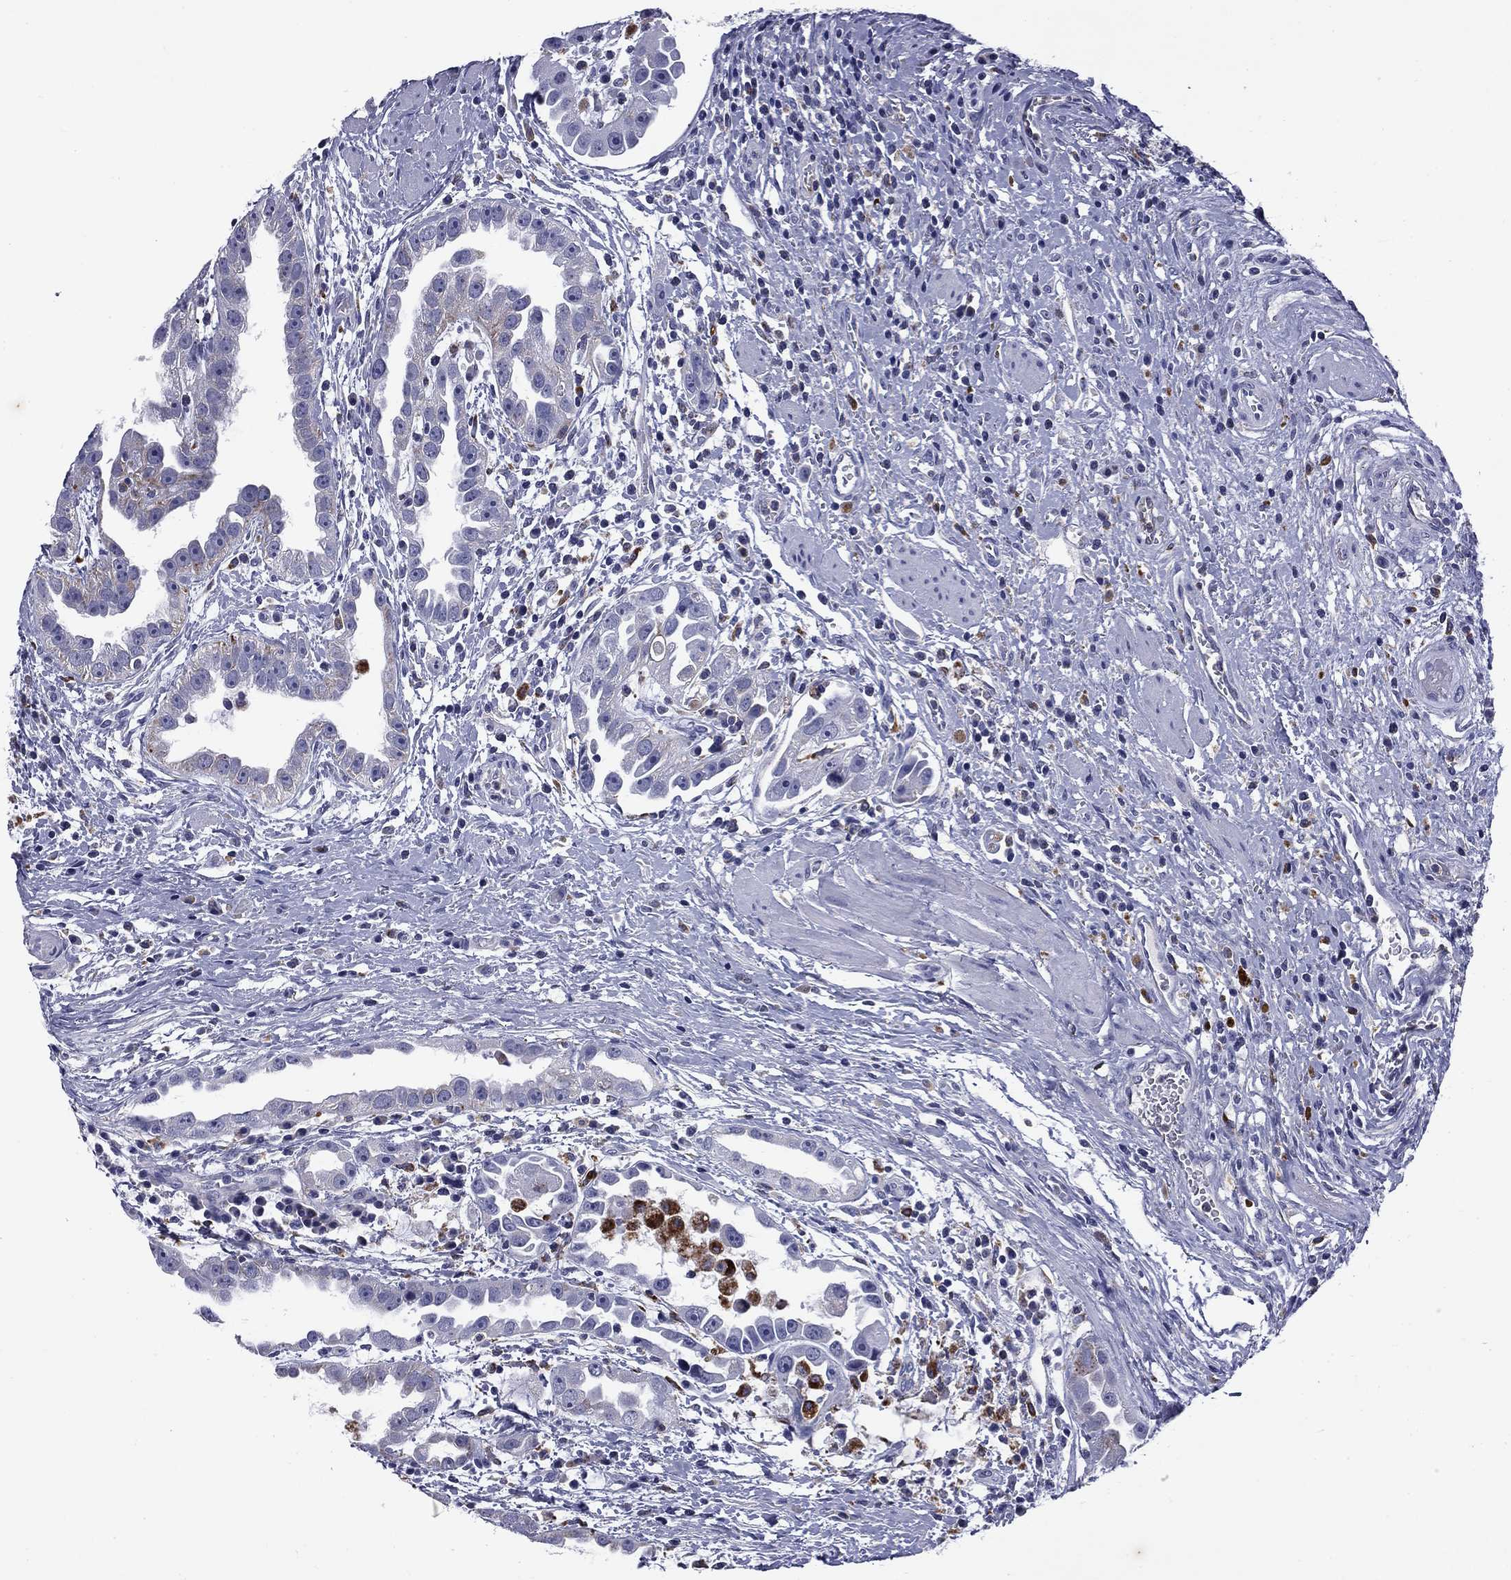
{"staining": {"intensity": "negative", "quantity": "none", "location": "none"}, "tissue": "urothelial cancer", "cell_type": "Tumor cells", "image_type": "cancer", "snomed": [{"axis": "morphology", "description": "Urothelial carcinoma, High grade"}, {"axis": "topography", "description": "Urinary bladder"}], "caption": "The micrograph reveals no staining of tumor cells in urothelial carcinoma (high-grade).", "gene": "MADCAM1", "patient": {"sex": "female", "age": 41}}